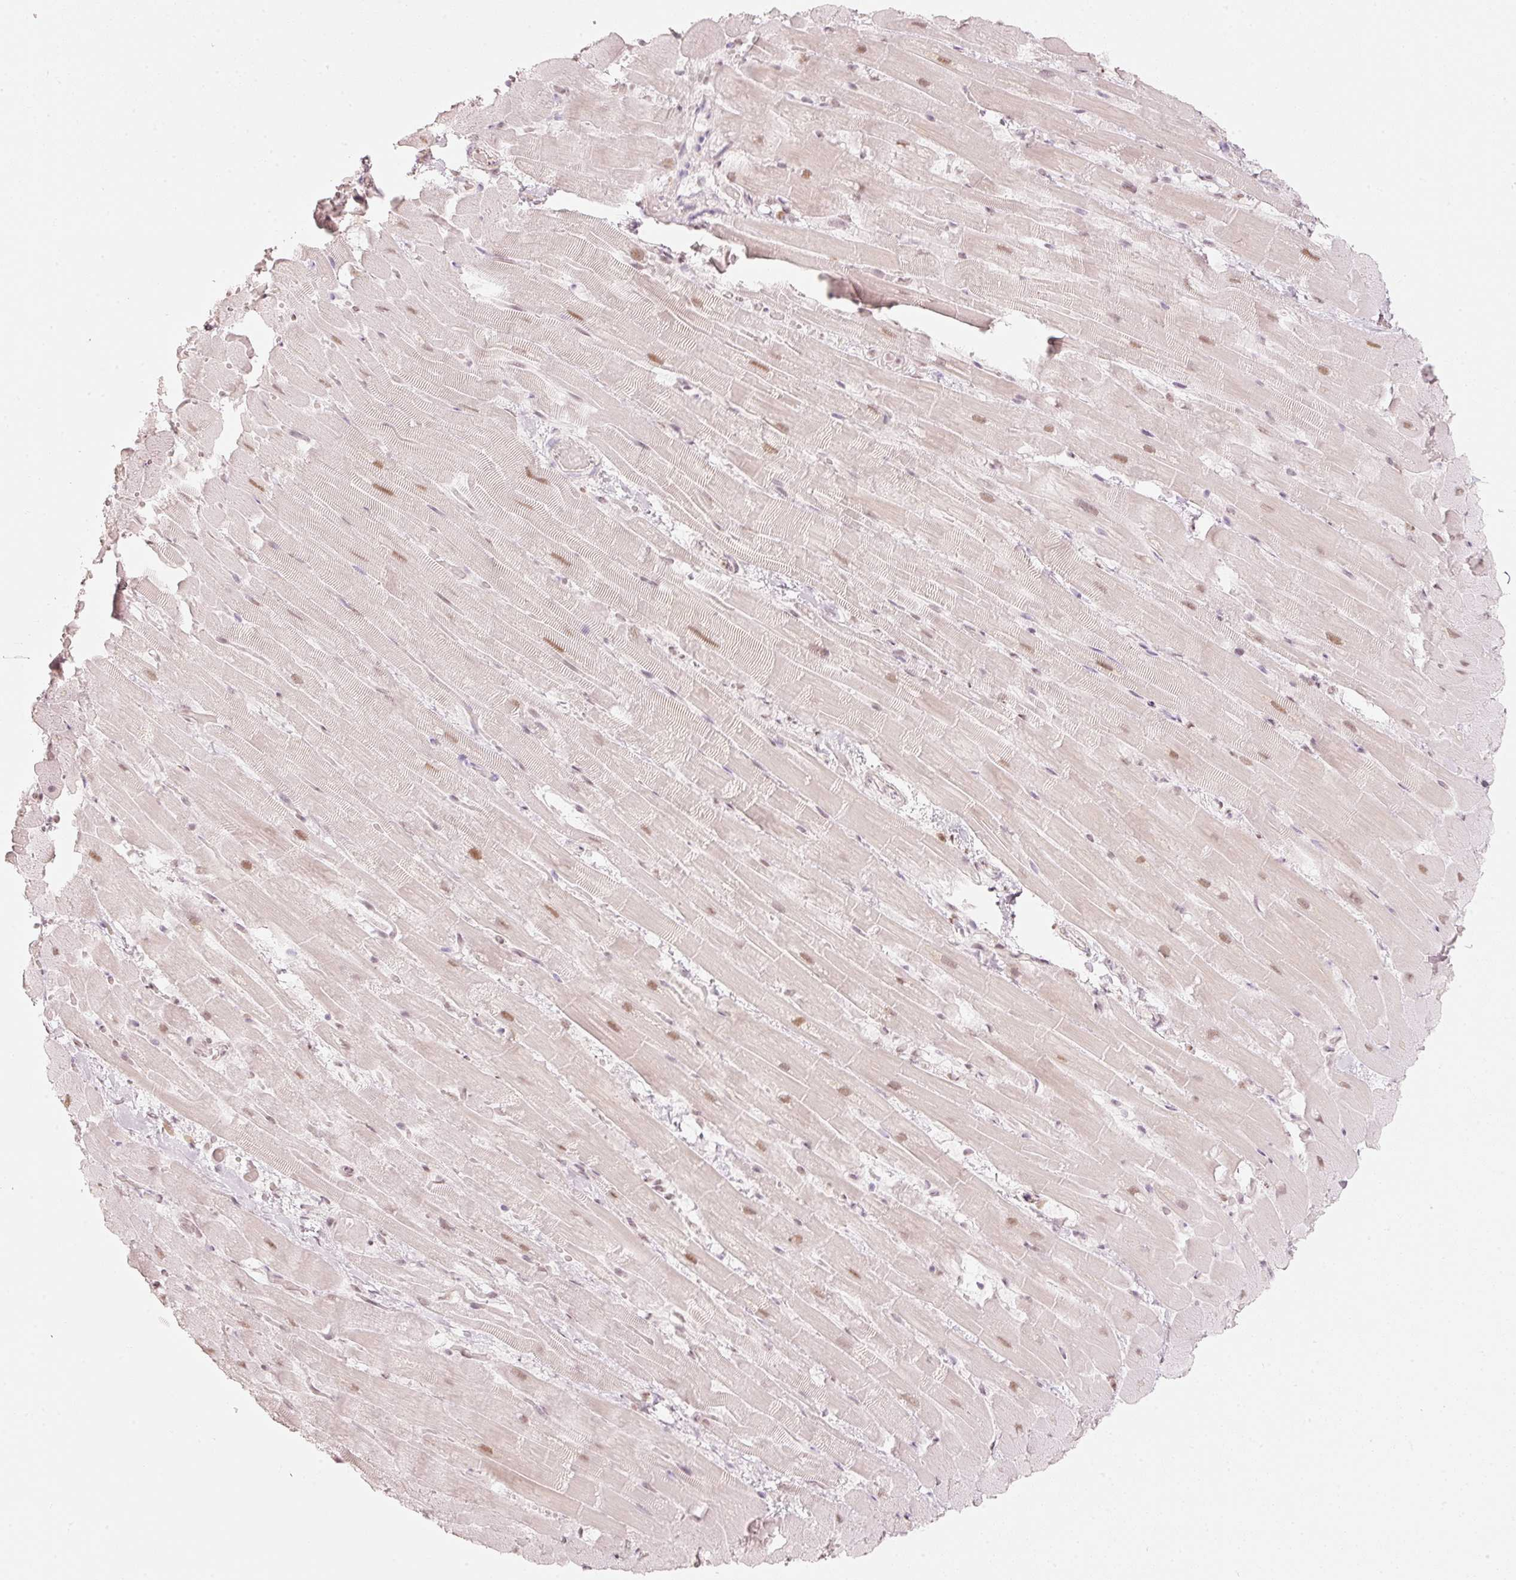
{"staining": {"intensity": "weak", "quantity": "25%-75%", "location": "nuclear"}, "tissue": "heart muscle", "cell_type": "Cardiomyocytes", "image_type": "normal", "snomed": [{"axis": "morphology", "description": "Normal tissue, NOS"}, {"axis": "topography", "description": "Heart"}], "caption": "Normal heart muscle demonstrates weak nuclear expression in approximately 25%-75% of cardiomyocytes.", "gene": "PPP1R10", "patient": {"sex": "male", "age": 37}}